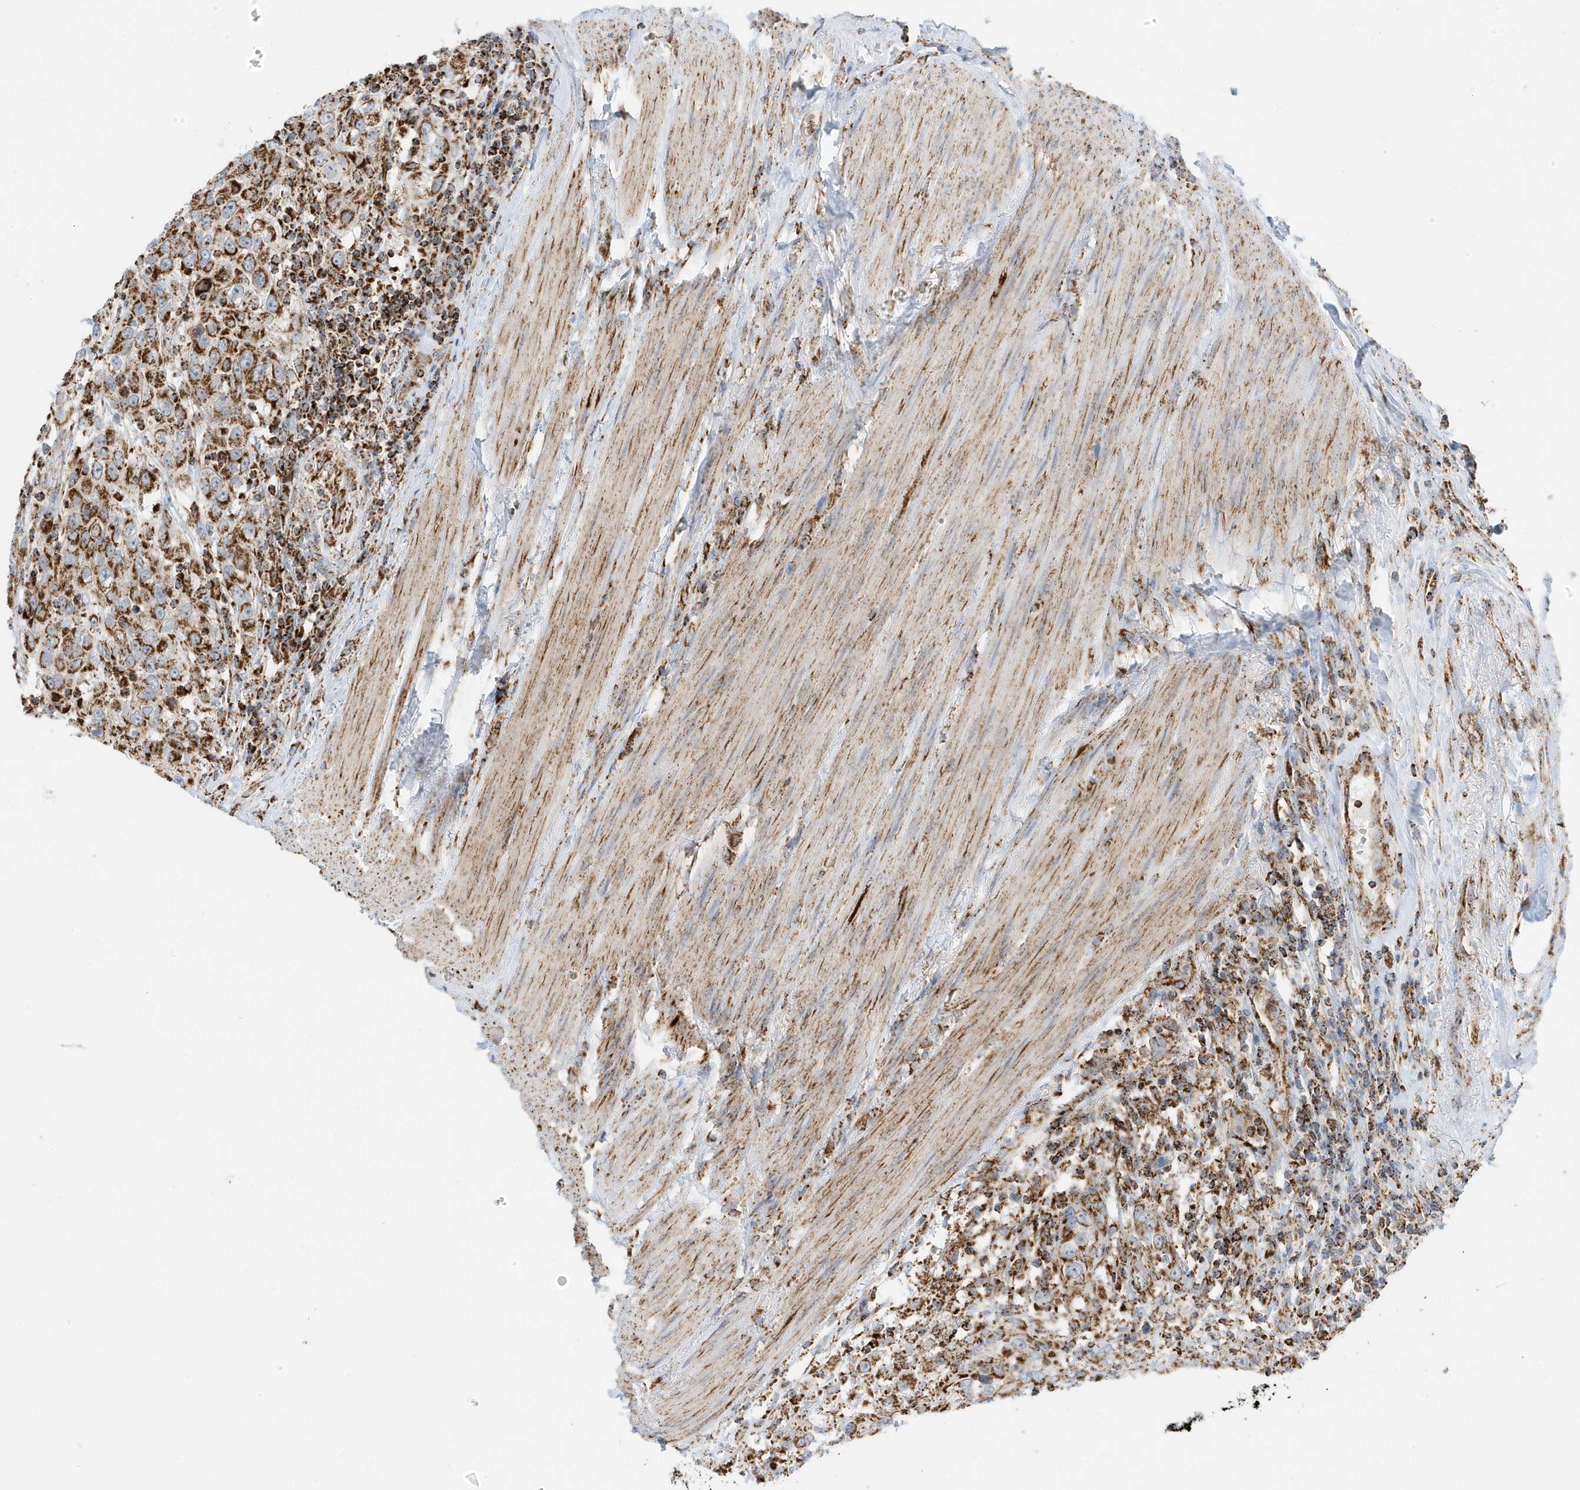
{"staining": {"intensity": "moderate", "quantity": ">75%", "location": "cytoplasmic/membranous"}, "tissue": "urothelial cancer", "cell_type": "Tumor cells", "image_type": "cancer", "snomed": [{"axis": "morphology", "description": "Urothelial carcinoma, High grade"}, {"axis": "topography", "description": "Urinary bladder"}], "caption": "An immunohistochemistry (IHC) image of neoplastic tissue is shown. Protein staining in brown highlights moderate cytoplasmic/membranous positivity in urothelial cancer within tumor cells. The protein of interest is shown in brown color, while the nuclei are stained blue.", "gene": "ATP5ME", "patient": {"sex": "female", "age": 80}}